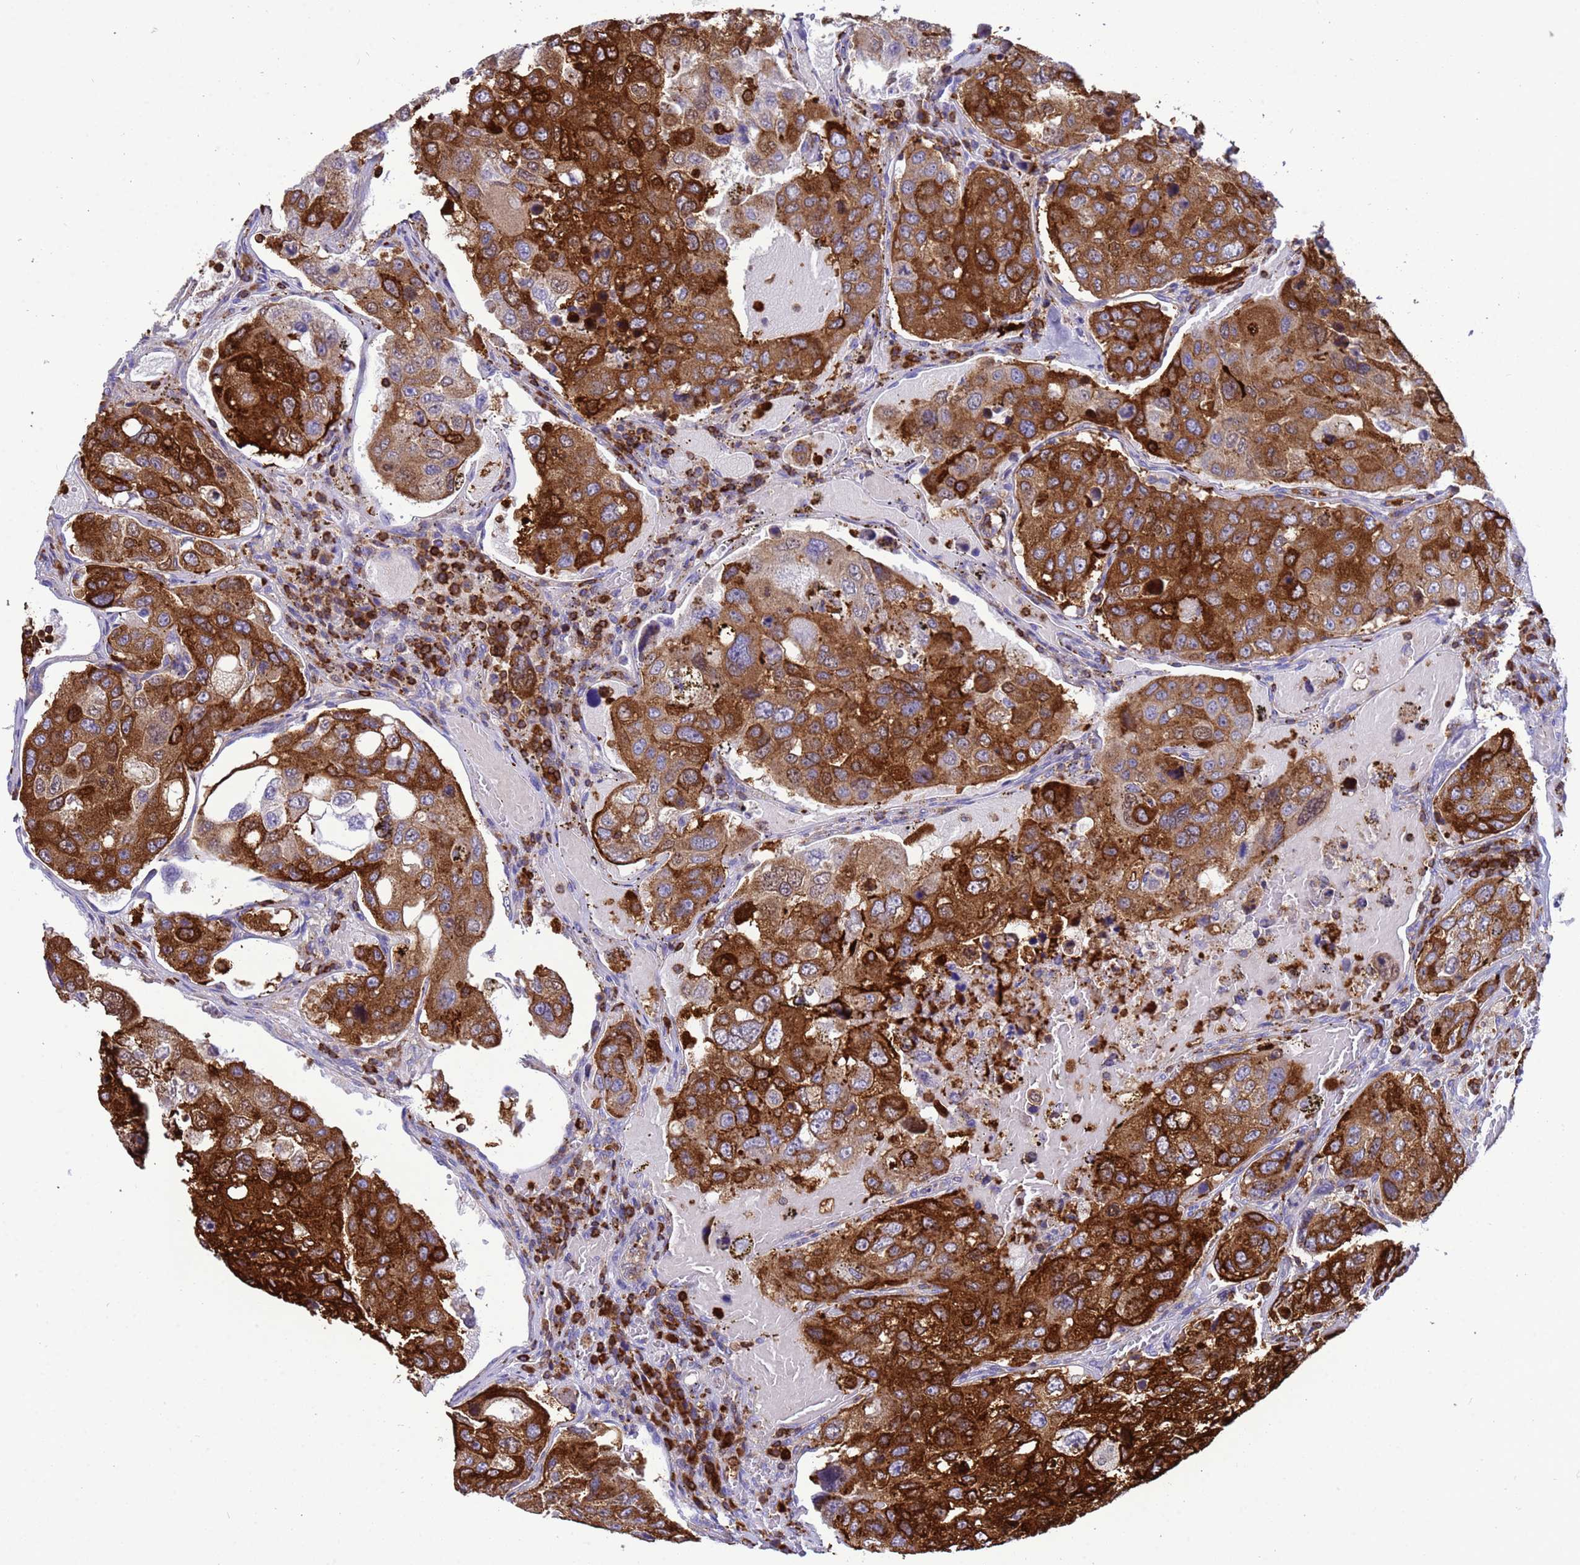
{"staining": {"intensity": "strong", "quantity": ">75%", "location": "cytoplasmic/membranous"}, "tissue": "urothelial cancer", "cell_type": "Tumor cells", "image_type": "cancer", "snomed": [{"axis": "morphology", "description": "Urothelial carcinoma, High grade"}, {"axis": "topography", "description": "Lymph node"}, {"axis": "topography", "description": "Urinary bladder"}], "caption": "Immunohistochemistry micrograph of high-grade urothelial carcinoma stained for a protein (brown), which displays high levels of strong cytoplasmic/membranous staining in approximately >75% of tumor cells.", "gene": "EZR", "patient": {"sex": "male", "age": 51}}